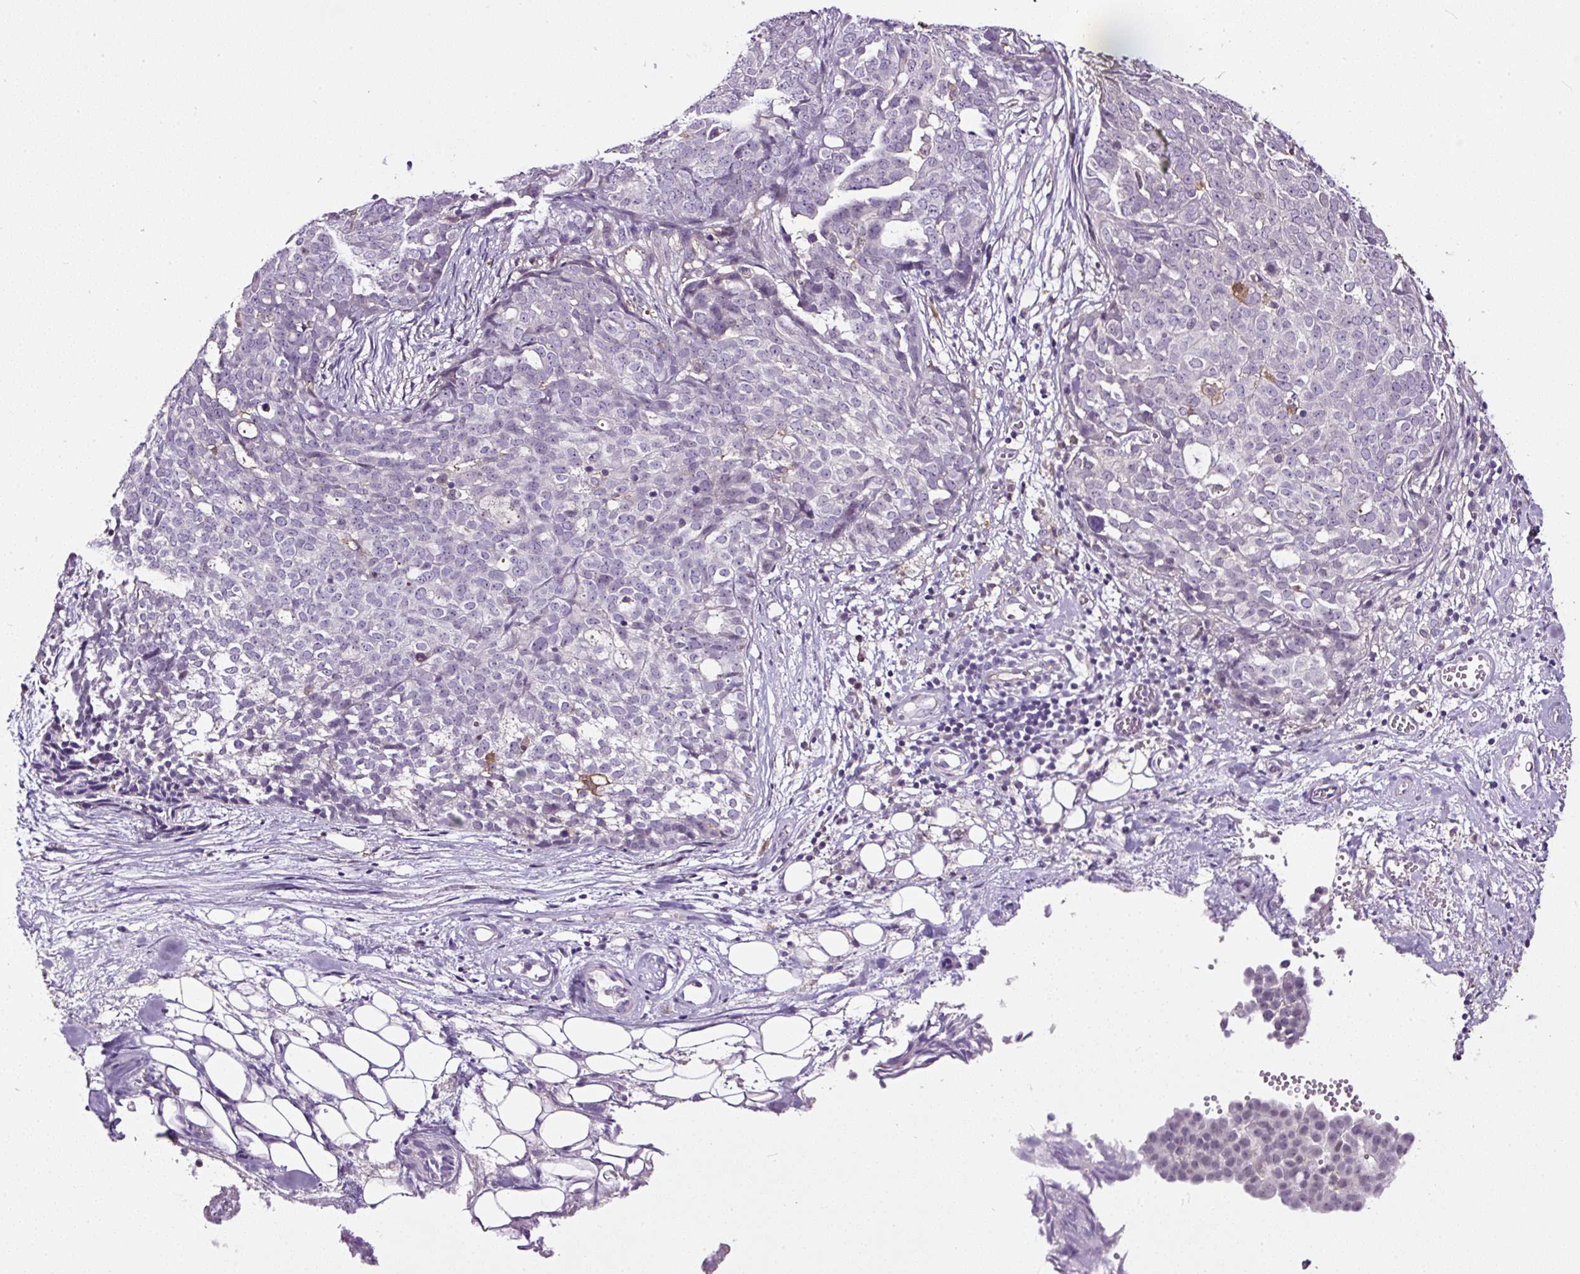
{"staining": {"intensity": "negative", "quantity": "none", "location": "none"}, "tissue": "ovarian cancer", "cell_type": "Tumor cells", "image_type": "cancer", "snomed": [{"axis": "morphology", "description": "Cystadenocarcinoma, serous, NOS"}, {"axis": "topography", "description": "Soft tissue"}, {"axis": "topography", "description": "Ovary"}], "caption": "Immunohistochemistry photomicrograph of serous cystadenocarcinoma (ovarian) stained for a protein (brown), which exhibits no positivity in tumor cells.", "gene": "LRRC24", "patient": {"sex": "female", "age": 57}}